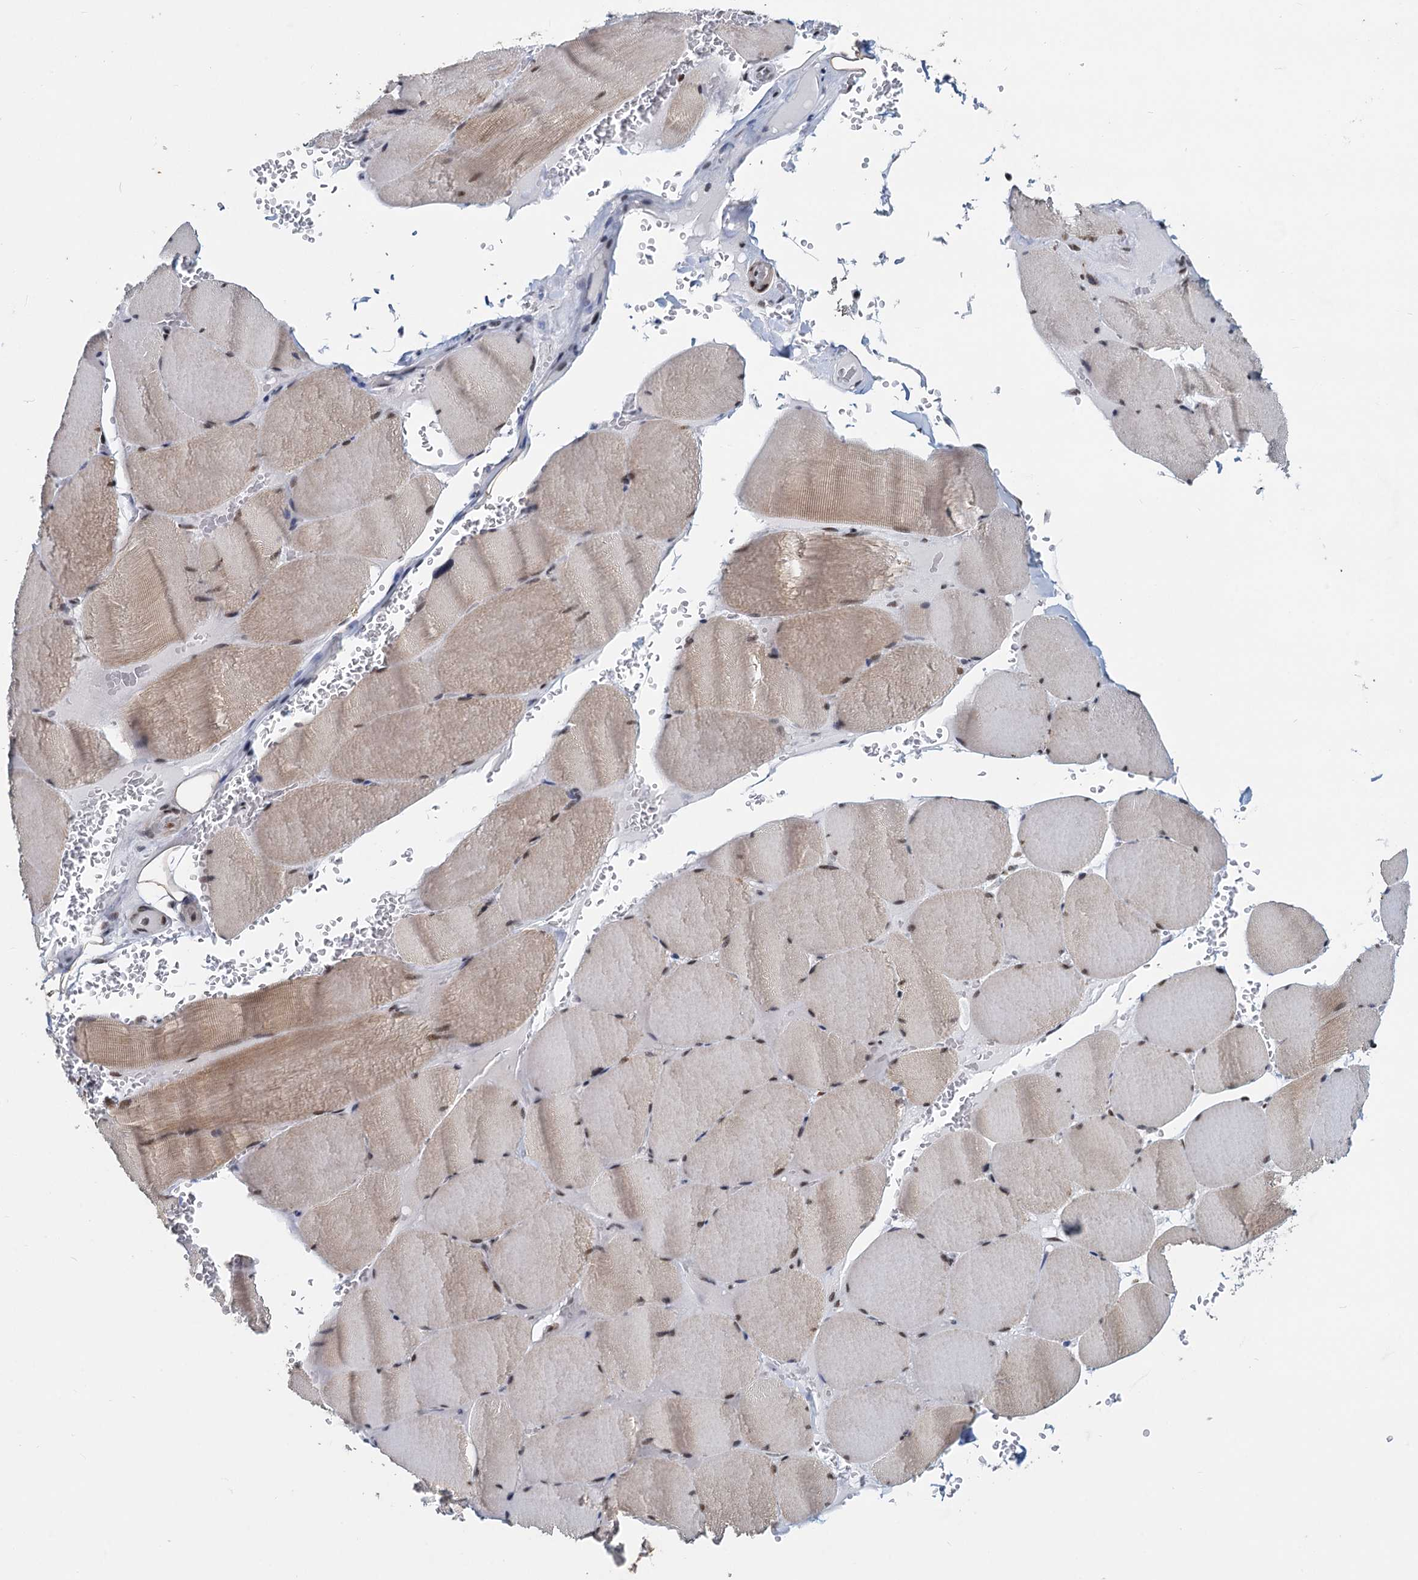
{"staining": {"intensity": "weak", "quantity": ">75%", "location": "cytoplasmic/membranous"}, "tissue": "skeletal muscle", "cell_type": "Myocytes", "image_type": "normal", "snomed": [{"axis": "morphology", "description": "Normal tissue, NOS"}, {"axis": "topography", "description": "Skeletal muscle"}, {"axis": "topography", "description": "Head-Neck"}], "caption": "A histopathology image of skeletal muscle stained for a protein shows weak cytoplasmic/membranous brown staining in myocytes. The staining is performed using DAB brown chromogen to label protein expression. The nuclei are counter-stained blue using hematoxylin.", "gene": "METTL14", "patient": {"sex": "male", "age": 66}}